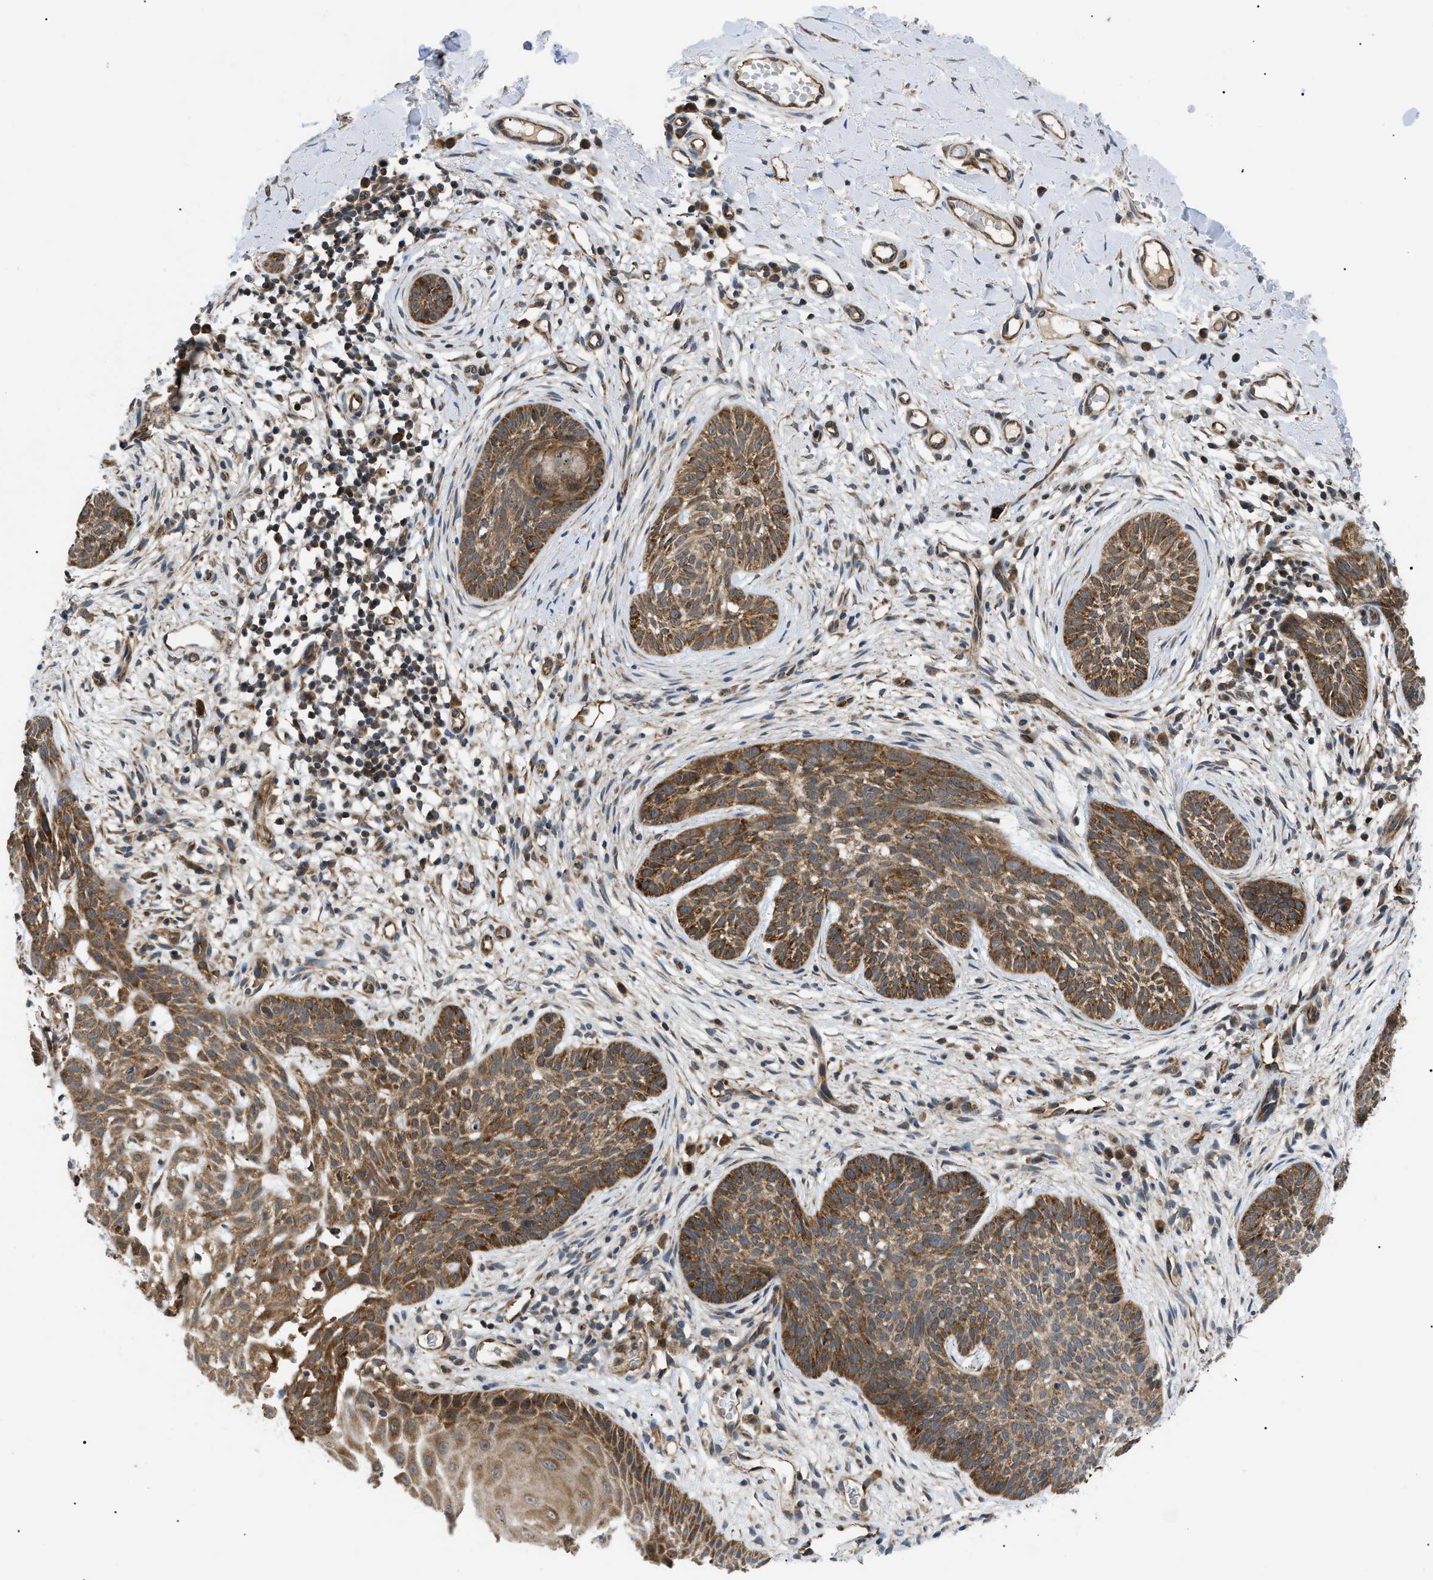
{"staining": {"intensity": "moderate", "quantity": ">75%", "location": "cytoplasmic/membranous"}, "tissue": "skin cancer", "cell_type": "Tumor cells", "image_type": "cancer", "snomed": [{"axis": "morphology", "description": "Basal cell carcinoma"}, {"axis": "topography", "description": "Skin"}], "caption": "Human skin cancer stained with a protein marker reveals moderate staining in tumor cells.", "gene": "SRPK1", "patient": {"sex": "female", "age": 59}}